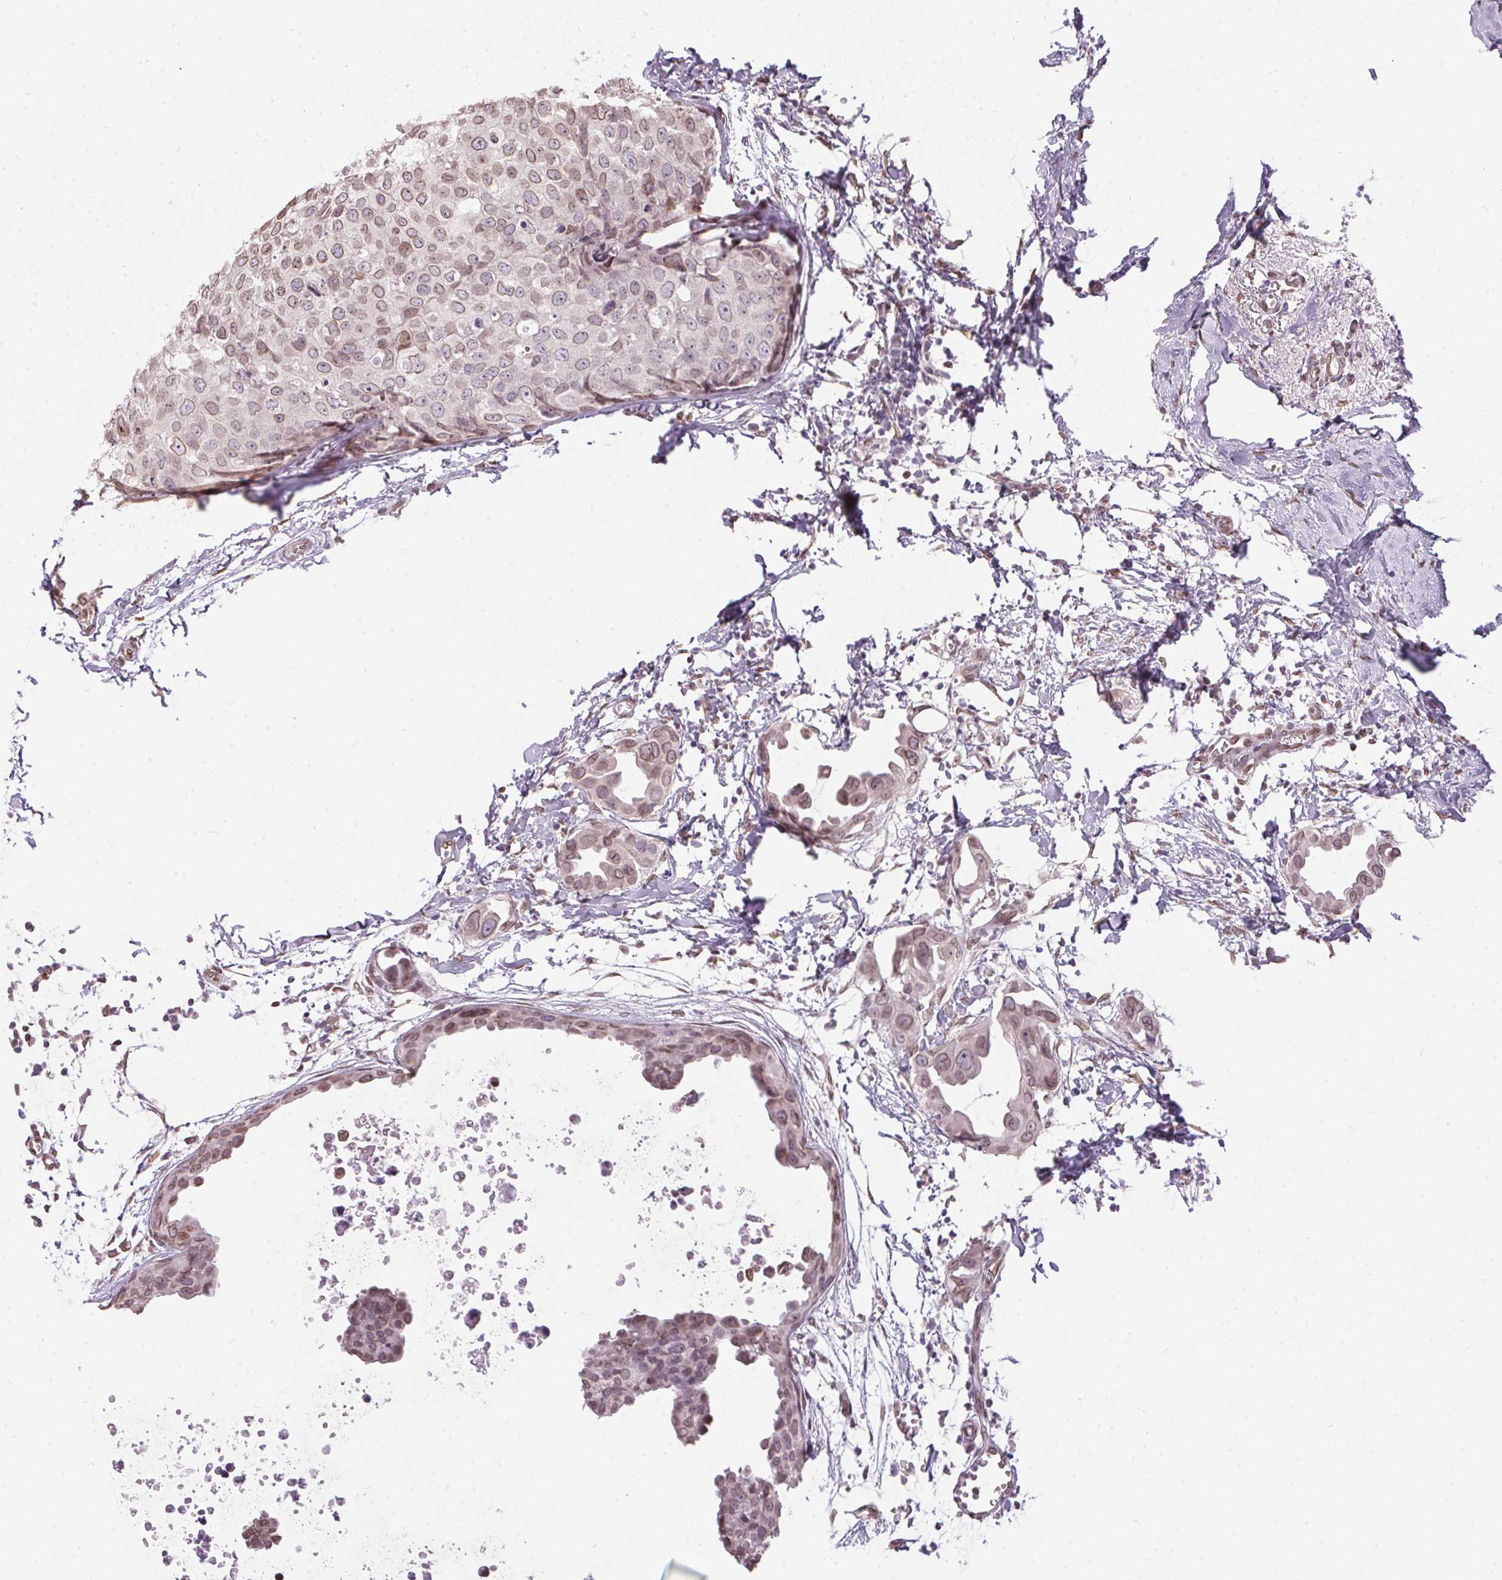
{"staining": {"intensity": "weak", "quantity": ">75%", "location": "cytoplasmic/membranous,nuclear"}, "tissue": "breast cancer", "cell_type": "Tumor cells", "image_type": "cancer", "snomed": [{"axis": "morphology", "description": "Duct carcinoma"}, {"axis": "topography", "description": "Breast"}], "caption": "IHC histopathology image of neoplastic tissue: human breast infiltrating ductal carcinoma stained using immunohistochemistry (IHC) displays low levels of weak protein expression localized specifically in the cytoplasmic/membranous and nuclear of tumor cells, appearing as a cytoplasmic/membranous and nuclear brown color.", "gene": "TMEM175", "patient": {"sex": "female", "age": 38}}